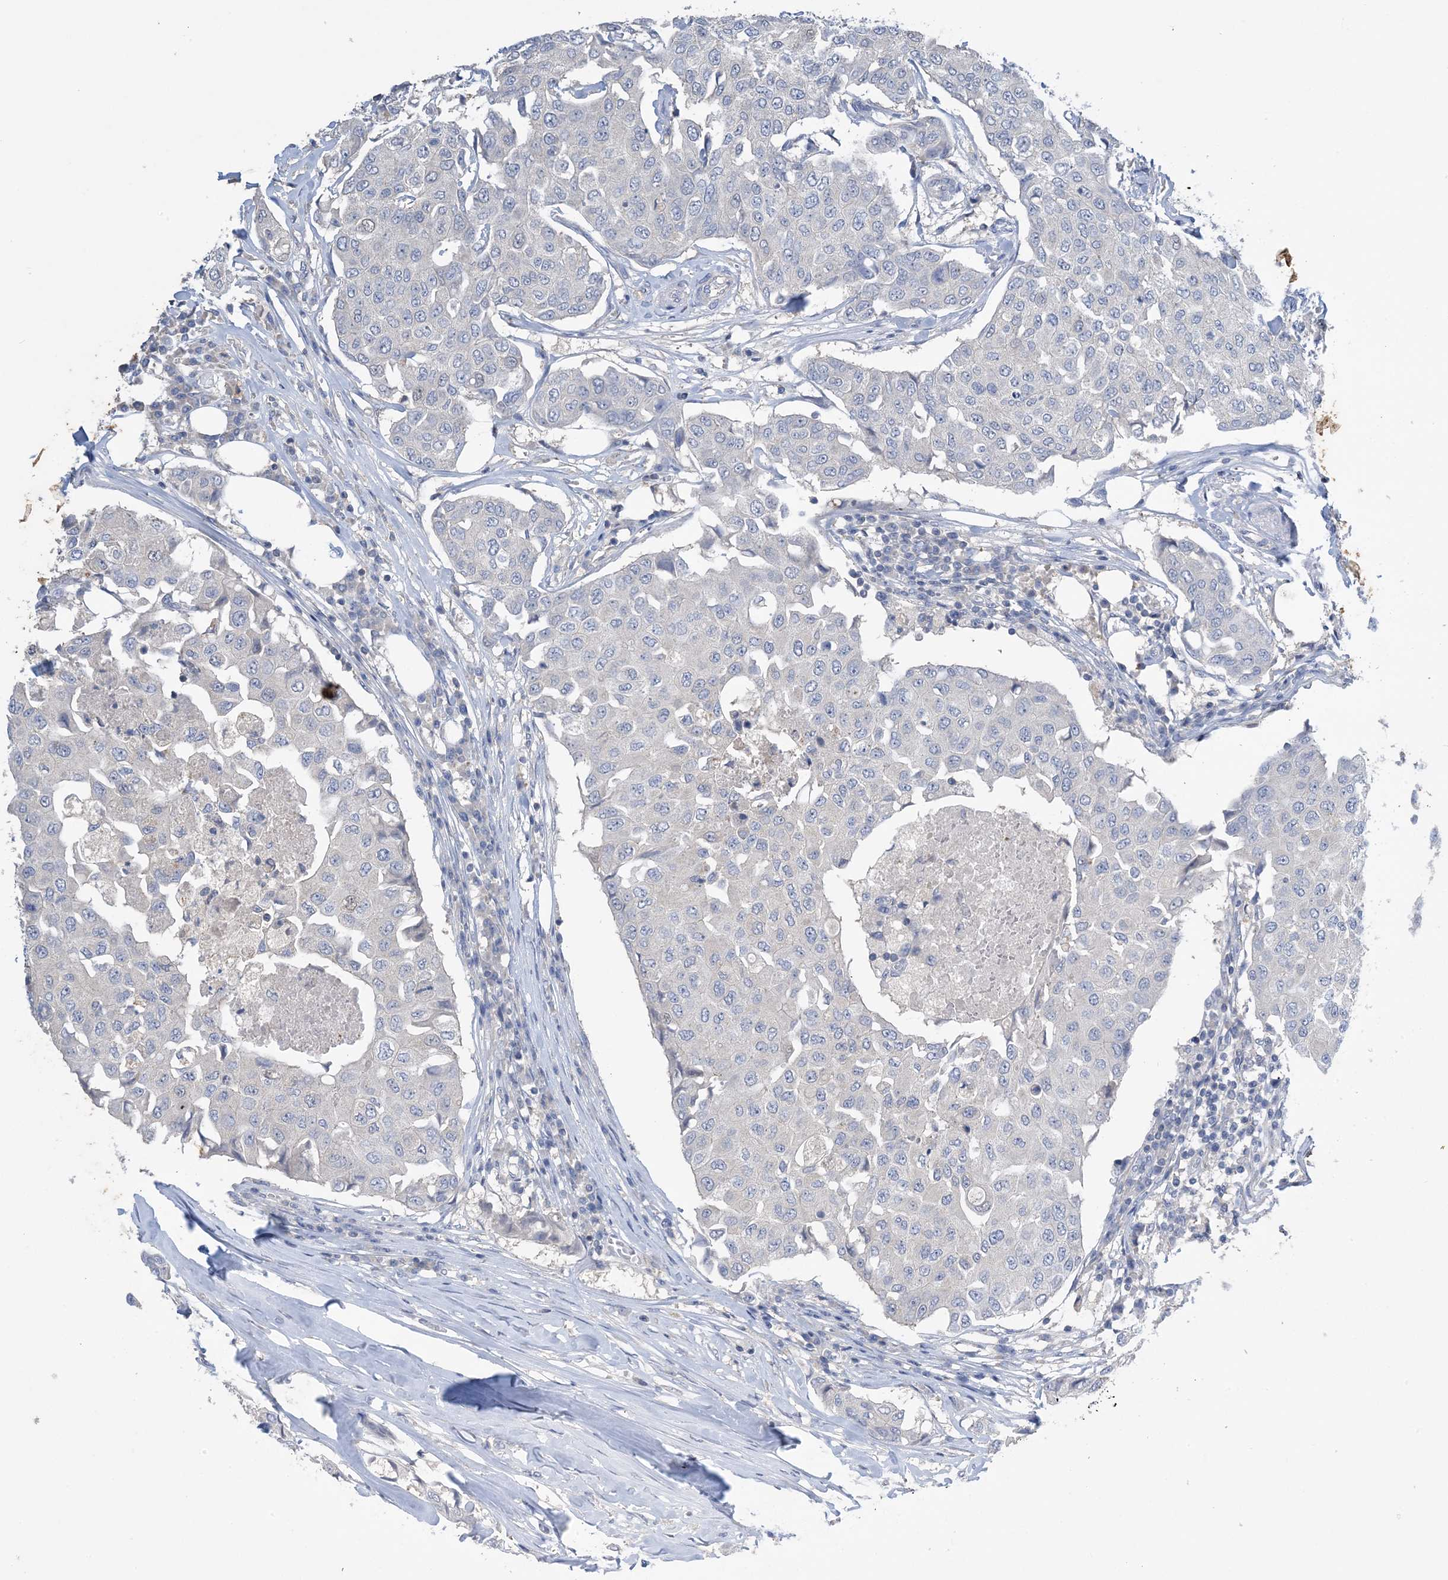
{"staining": {"intensity": "negative", "quantity": "none", "location": "none"}, "tissue": "breast cancer", "cell_type": "Tumor cells", "image_type": "cancer", "snomed": [{"axis": "morphology", "description": "Duct carcinoma"}, {"axis": "topography", "description": "Breast"}], "caption": "A photomicrograph of invasive ductal carcinoma (breast) stained for a protein reveals no brown staining in tumor cells.", "gene": "KPRP", "patient": {"sex": "female", "age": 80}}